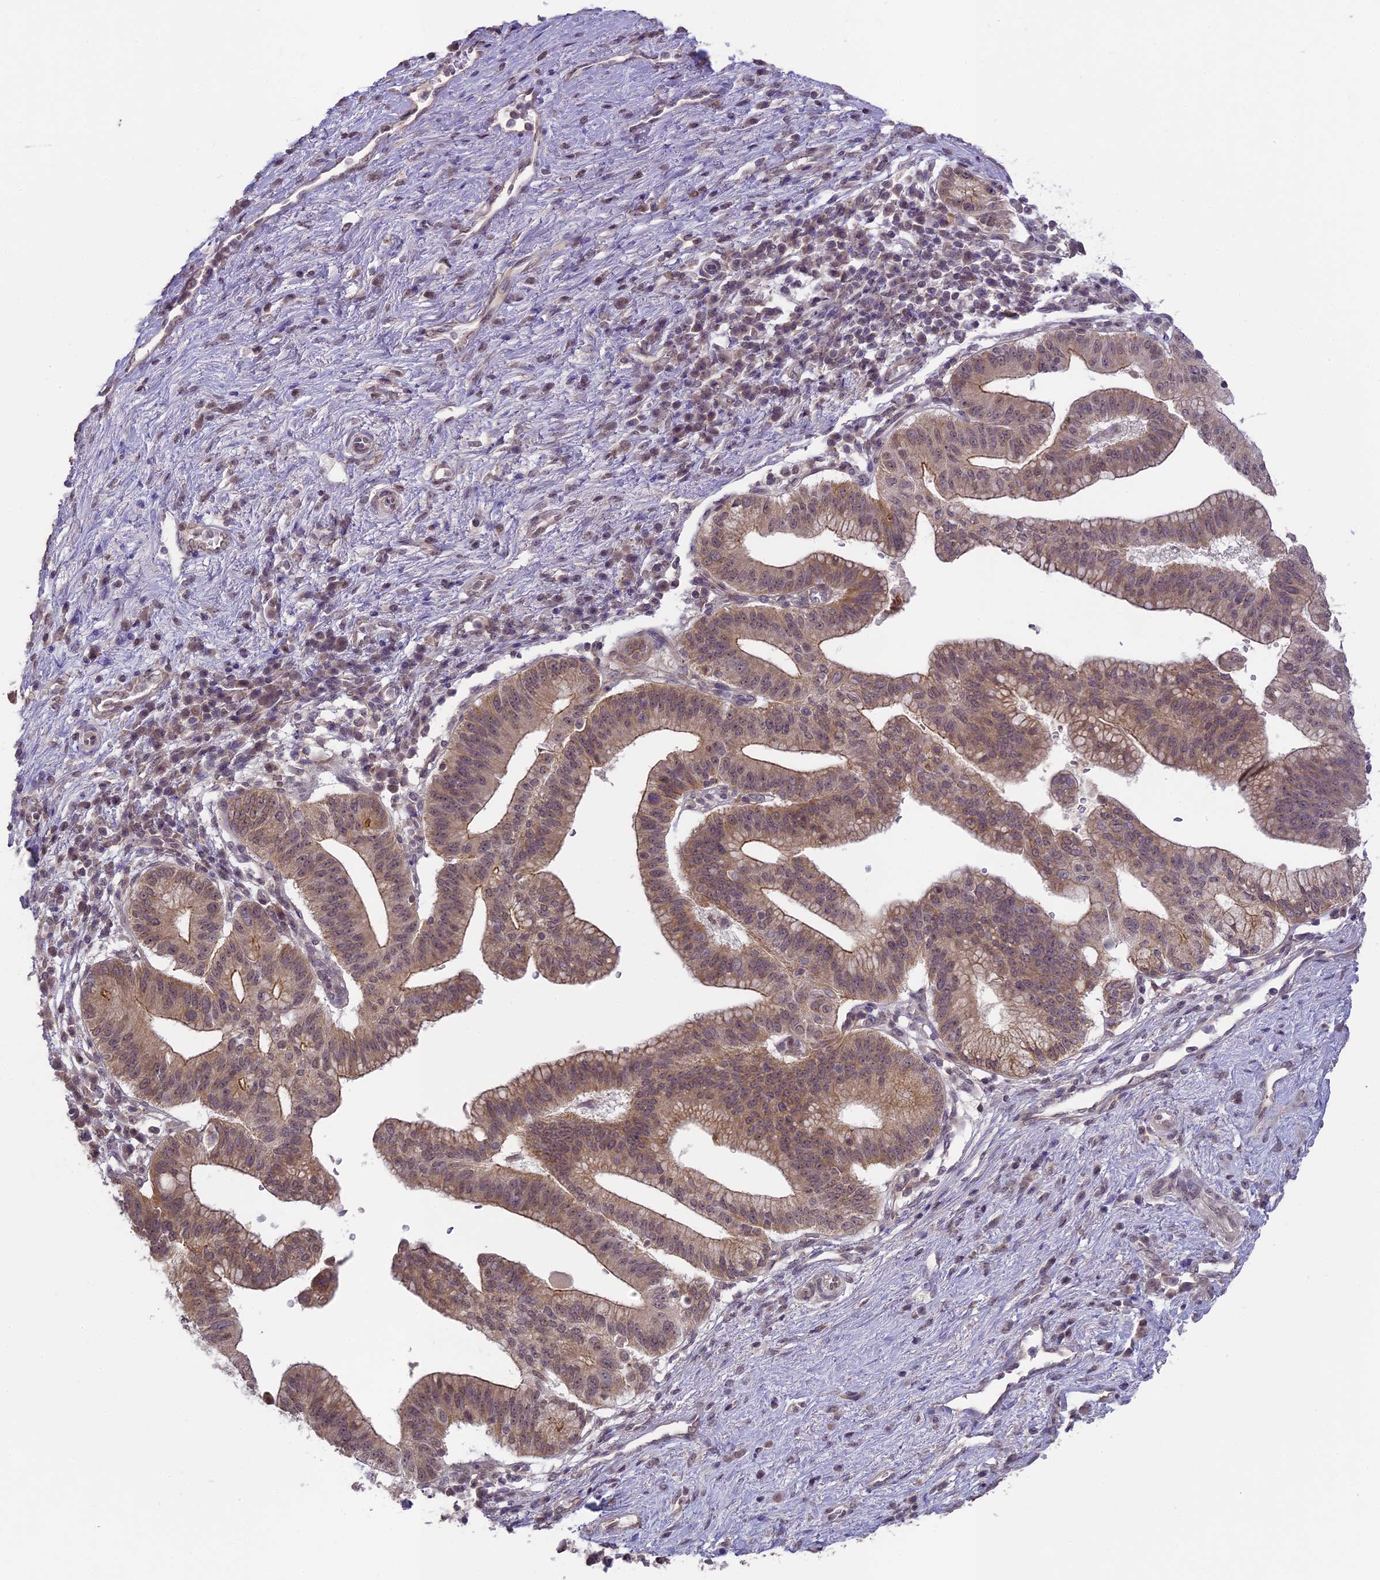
{"staining": {"intensity": "moderate", "quantity": ">75%", "location": "cytoplasmic/membranous,nuclear"}, "tissue": "pancreatic cancer", "cell_type": "Tumor cells", "image_type": "cancer", "snomed": [{"axis": "morphology", "description": "Adenocarcinoma, NOS"}, {"axis": "topography", "description": "Pancreas"}], "caption": "Adenocarcinoma (pancreatic) stained with a brown dye reveals moderate cytoplasmic/membranous and nuclear positive staining in about >75% of tumor cells.", "gene": "ERG28", "patient": {"sex": "male", "age": 68}}